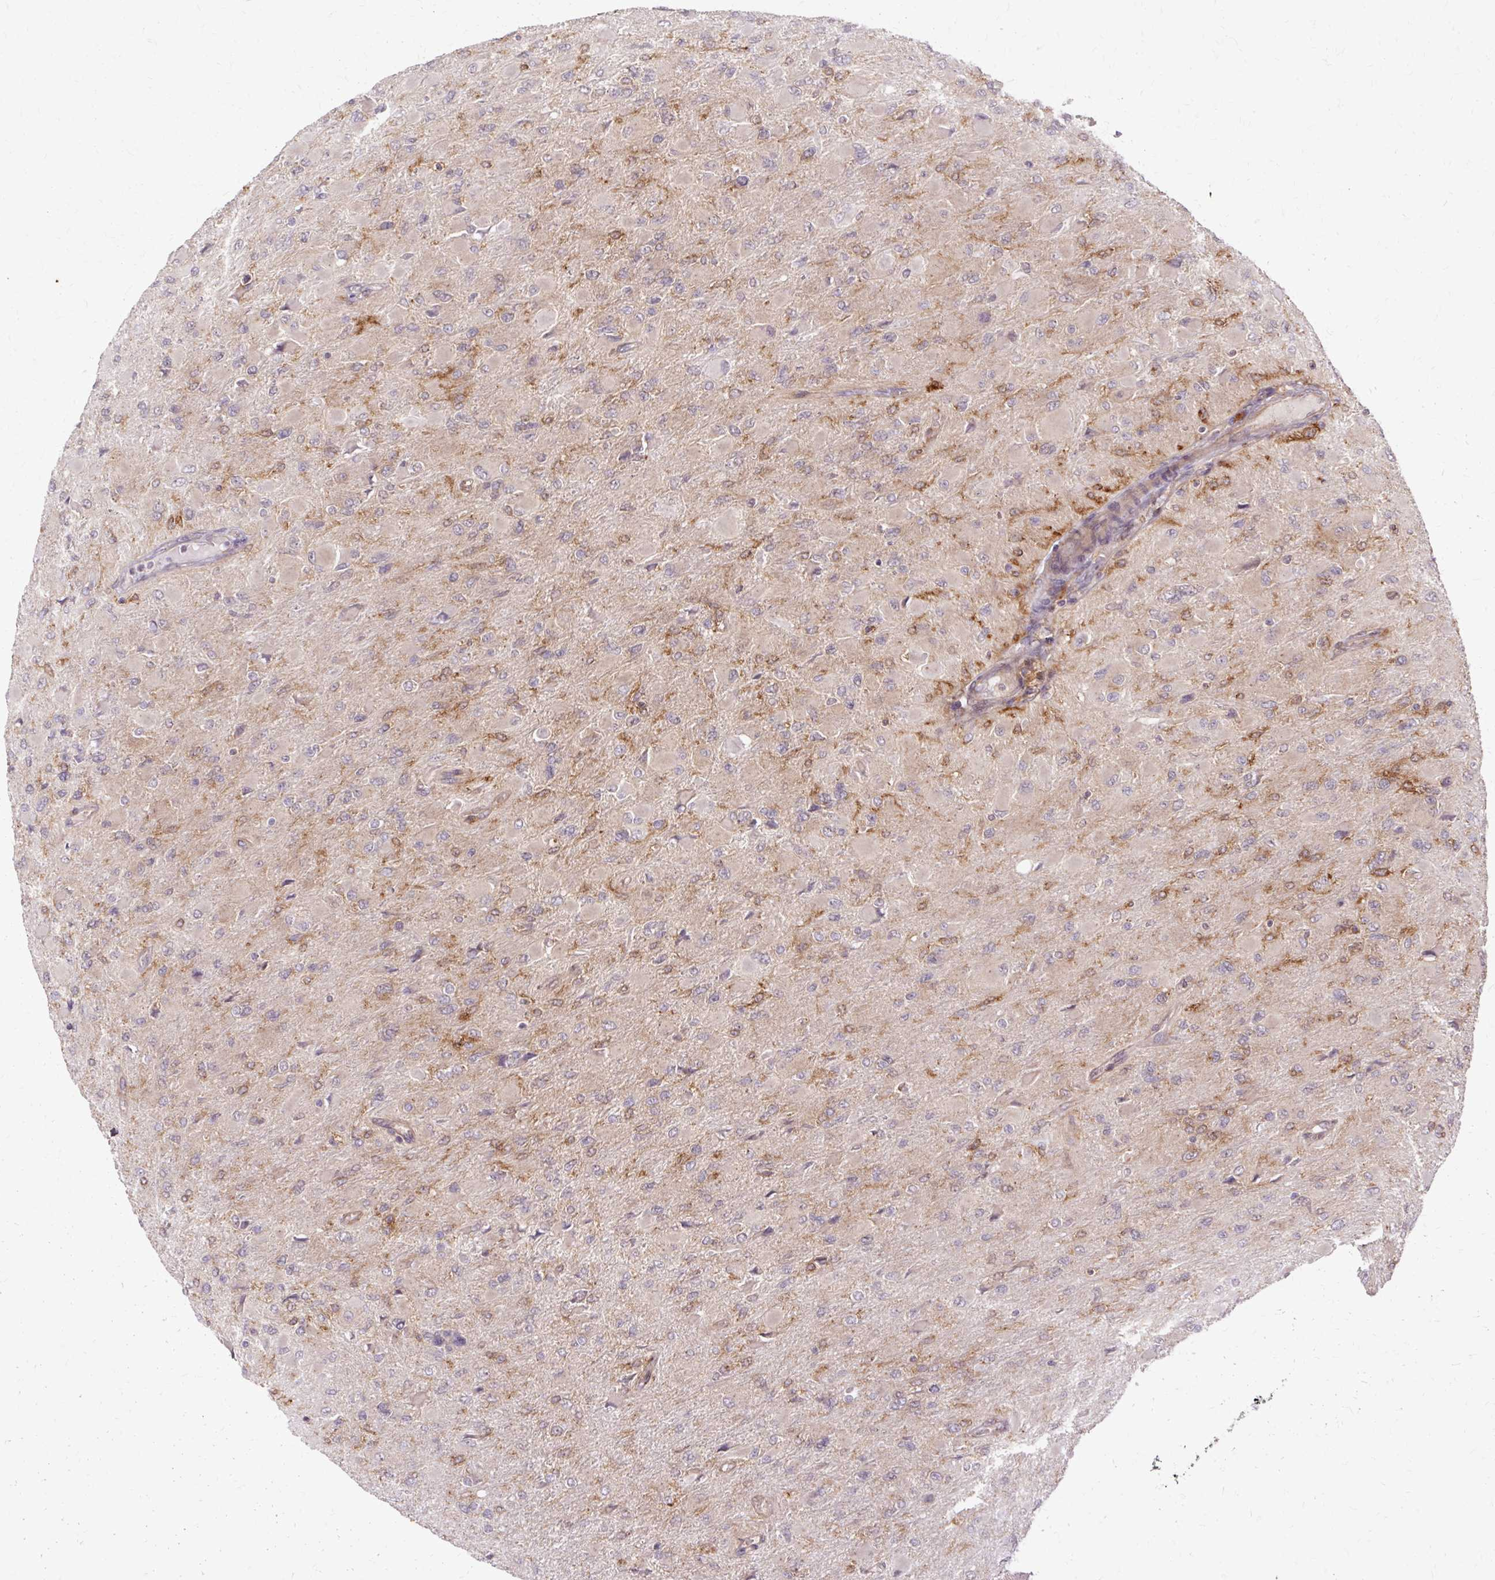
{"staining": {"intensity": "negative", "quantity": "none", "location": "none"}, "tissue": "glioma", "cell_type": "Tumor cells", "image_type": "cancer", "snomed": [{"axis": "morphology", "description": "Glioma, malignant, High grade"}, {"axis": "topography", "description": "Cerebral cortex"}], "caption": "An image of glioma stained for a protein displays no brown staining in tumor cells.", "gene": "MZT2B", "patient": {"sex": "female", "age": 36}}